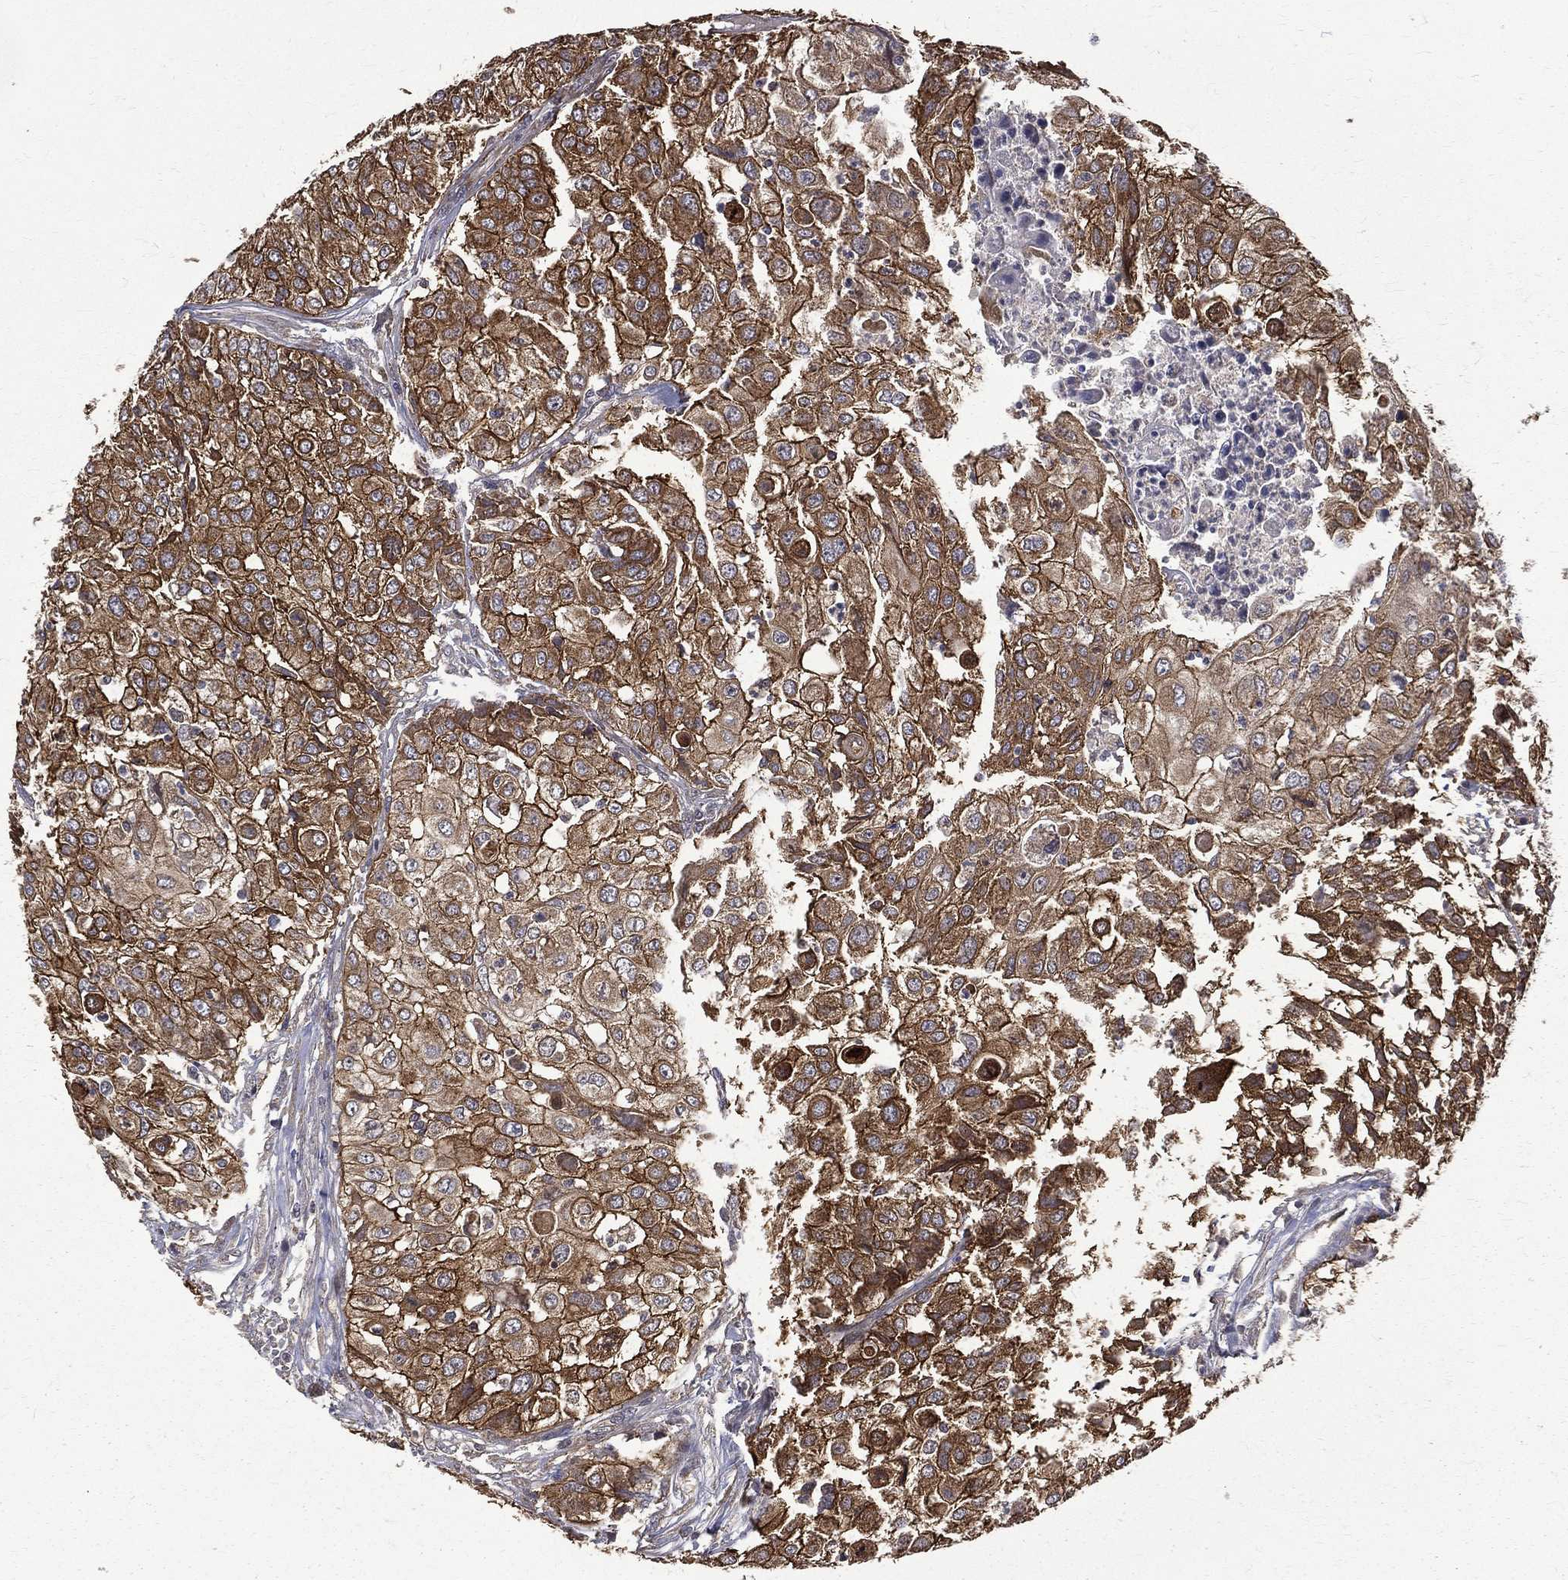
{"staining": {"intensity": "strong", "quantity": ">75%", "location": "cytoplasmic/membranous"}, "tissue": "urothelial cancer", "cell_type": "Tumor cells", "image_type": "cancer", "snomed": [{"axis": "morphology", "description": "Urothelial carcinoma, High grade"}, {"axis": "topography", "description": "Urinary bladder"}], "caption": "Immunohistochemistry (IHC) image of urothelial cancer stained for a protein (brown), which exhibits high levels of strong cytoplasmic/membranous staining in about >75% of tumor cells.", "gene": "RPGR", "patient": {"sex": "female", "age": 79}}